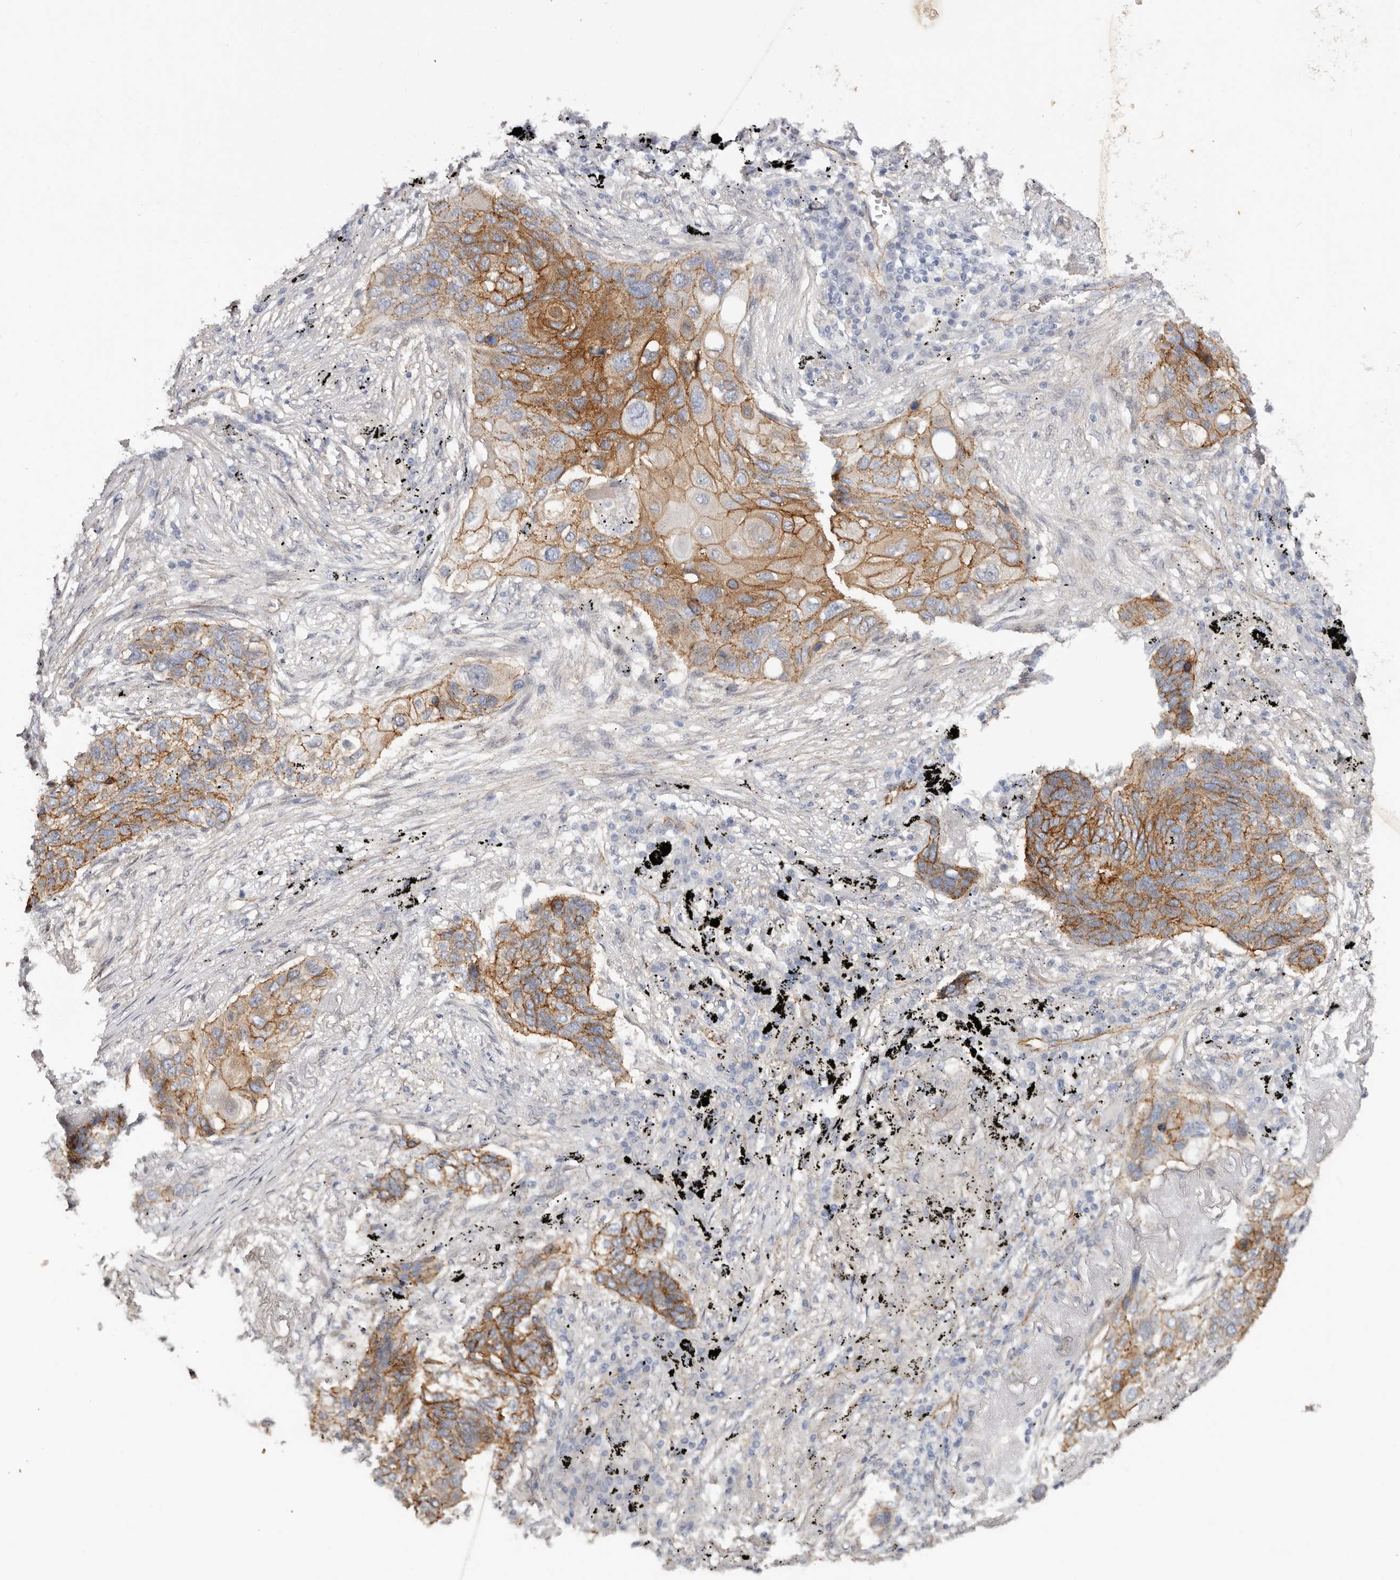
{"staining": {"intensity": "moderate", "quantity": ">75%", "location": "cytoplasmic/membranous"}, "tissue": "lung cancer", "cell_type": "Tumor cells", "image_type": "cancer", "snomed": [{"axis": "morphology", "description": "Squamous cell carcinoma, NOS"}, {"axis": "topography", "description": "Lung"}], "caption": "Immunohistochemistry (IHC) of human lung cancer demonstrates medium levels of moderate cytoplasmic/membranous positivity in about >75% of tumor cells.", "gene": "CTNNB1", "patient": {"sex": "female", "age": 63}}